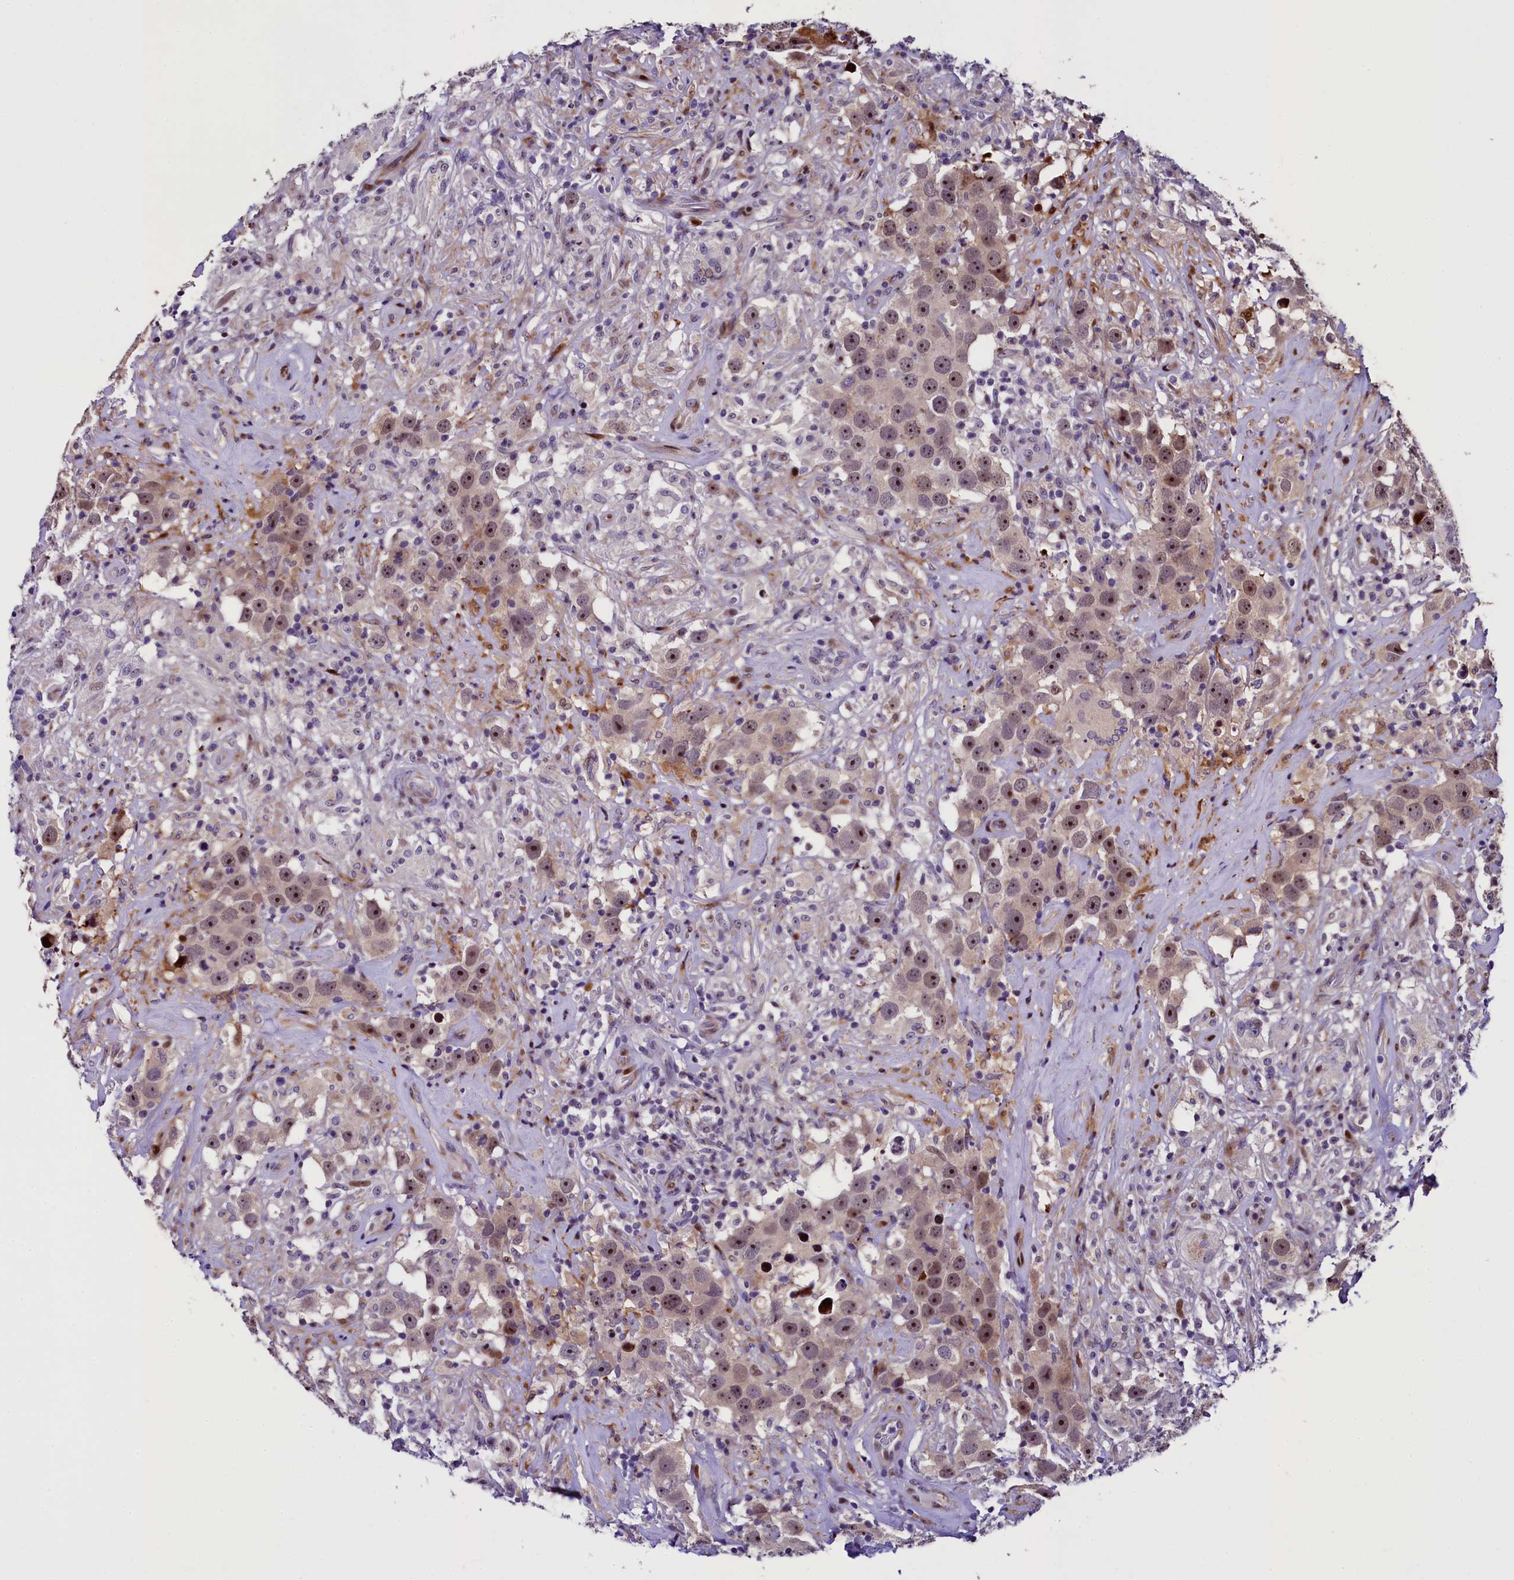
{"staining": {"intensity": "moderate", "quantity": ">75%", "location": "nuclear"}, "tissue": "testis cancer", "cell_type": "Tumor cells", "image_type": "cancer", "snomed": [{"axis": "morphology", "description": "Seminoma, NOS"}, {"axis": "topography", "description": "Testis"}], "caption": "Moderate nuclear protein staining is appreciated in about >75% of tumor cells in testis seminoma.", "gene": "TRMT112", "patient": {"sex": "male", "age": 49}}